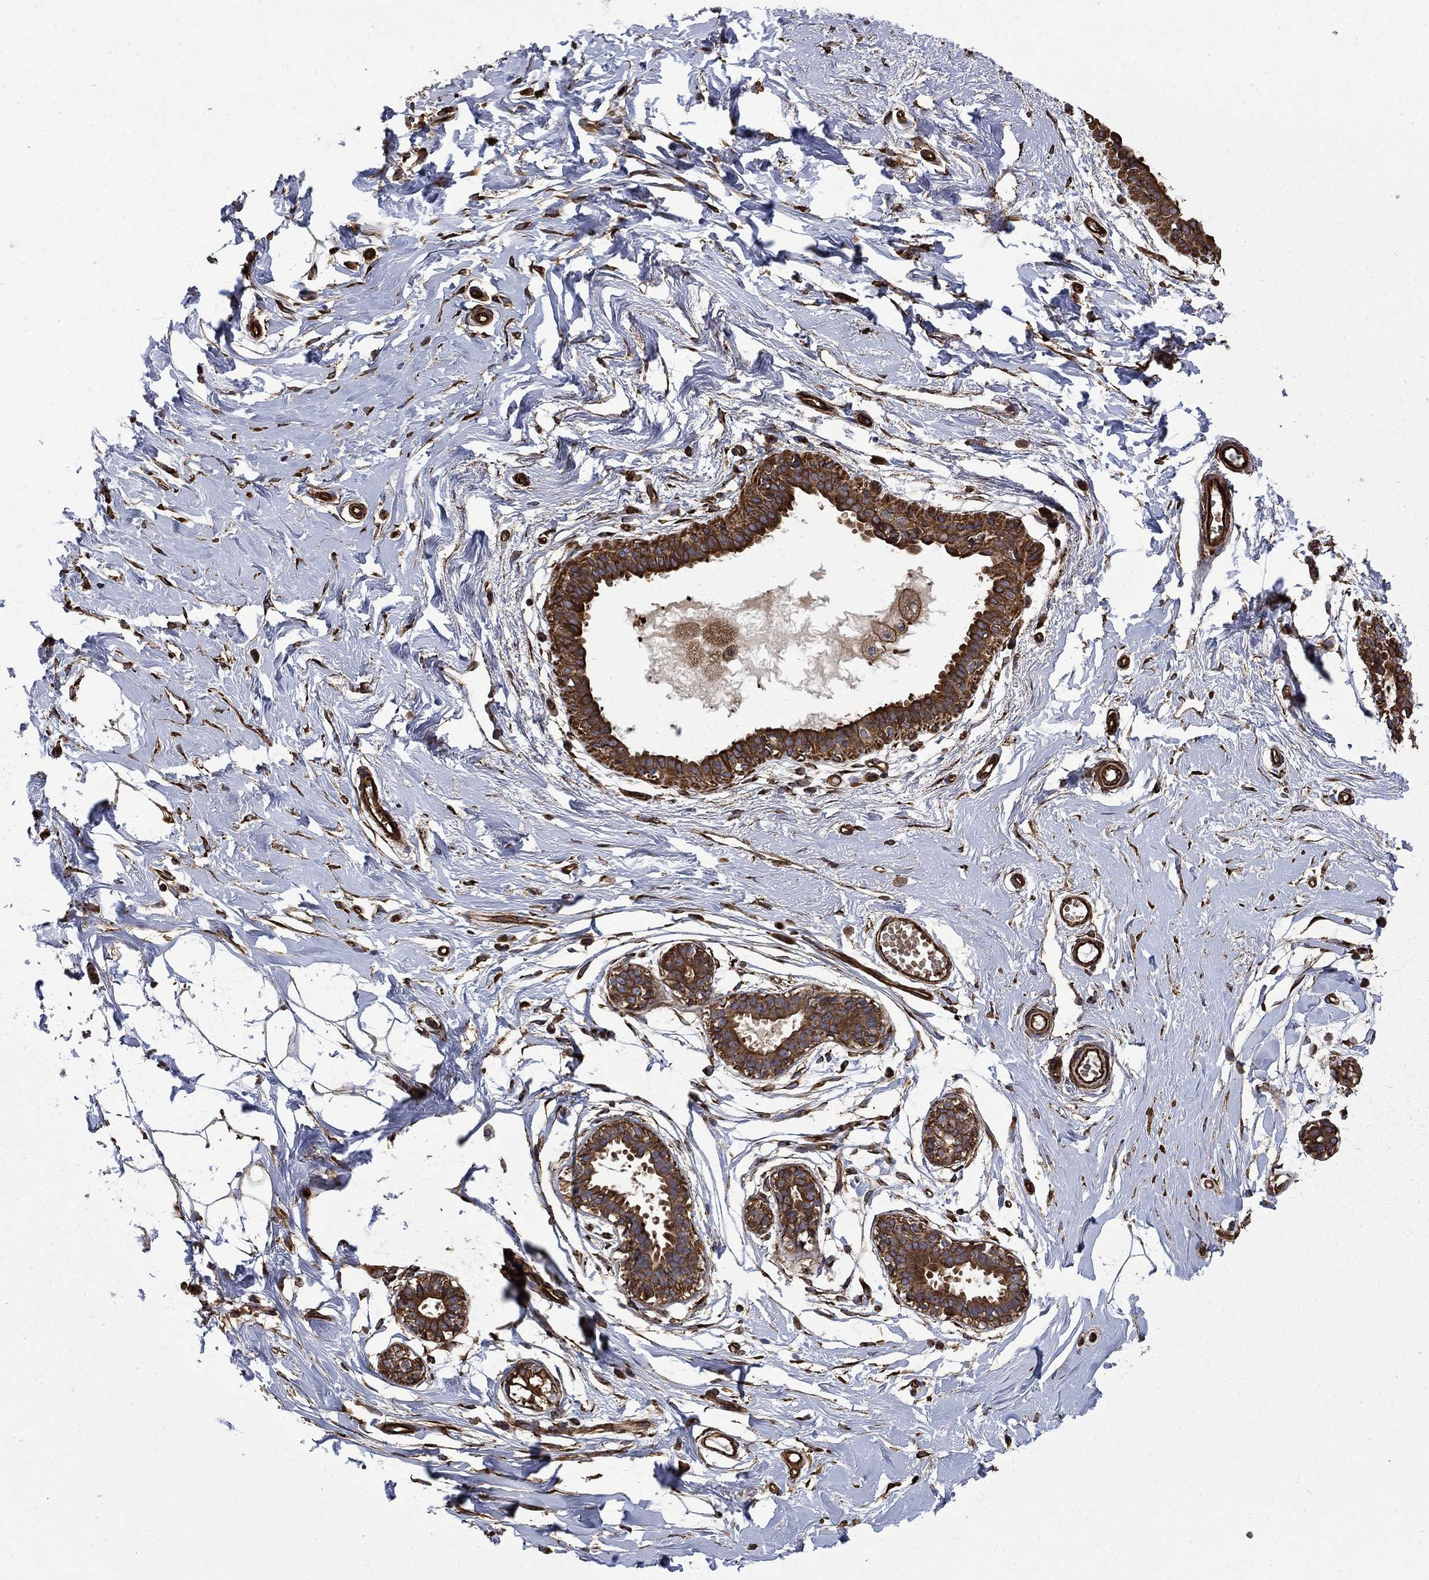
{"staining": {"intensity": "negative", "quantity": "none", "location": "none"}, "tissue": "breast", "cell_type": "Adipocytes", "image_type": "normal", "snomed": [{"axis": "morphology", "description": "Normal tissue, NOS"}, {"axis": "topography", "description": "Breast"}], "caption": "The histopathology image shows no significant expression in adipocytes of breast. (DAB (3,3'-diaminobenzidine) immunohistochemistry (IHC) with hematoxylin counter stain).", "gene": "CUTC", "patient": {"sex": "female", "age": 49}}